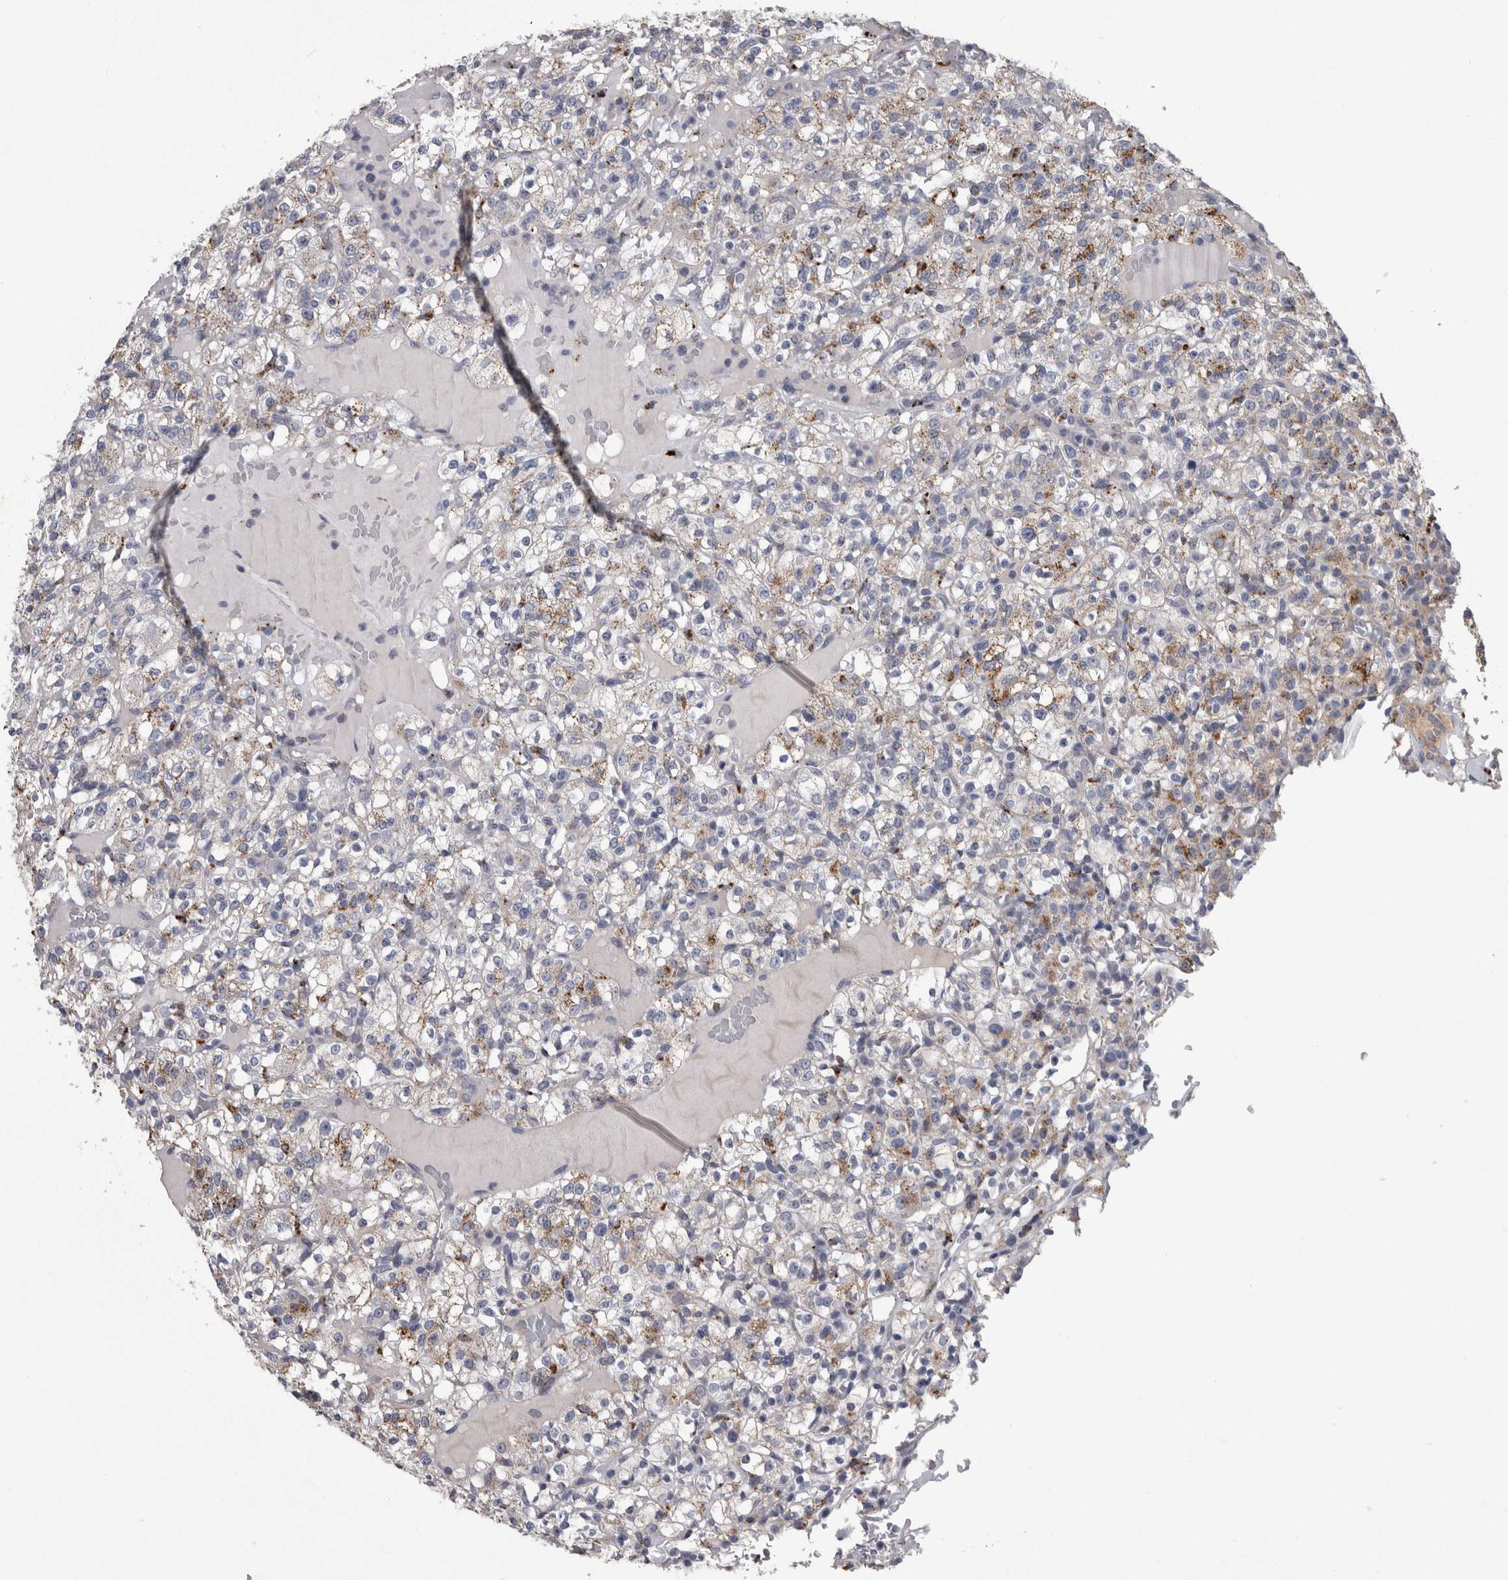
{"staining": {"intensity": "weak", "quantity": ">75%", "location": "cytoplasmic/membranous"}, "tissue": "renal cancer", "cell_type": "Tumor cells", "image_type": "cancer", "snomed": [{"axis": "morphology", "description": "Normal tissue, NOS"}, {"axis": "morphology", "description": "Adenocarcinoma, NOS"}, {"axis": "topography", "description": "Kidney"}], "caption": "This is a photomicrograph of immunohistochemistry staining of renal cancer (adenocarcinoma), which shows weak staining in the cytoplasmic/membranous of tumor cells.", "gene": "DPP7", "patient": {"sex": "female", "age": 72}}